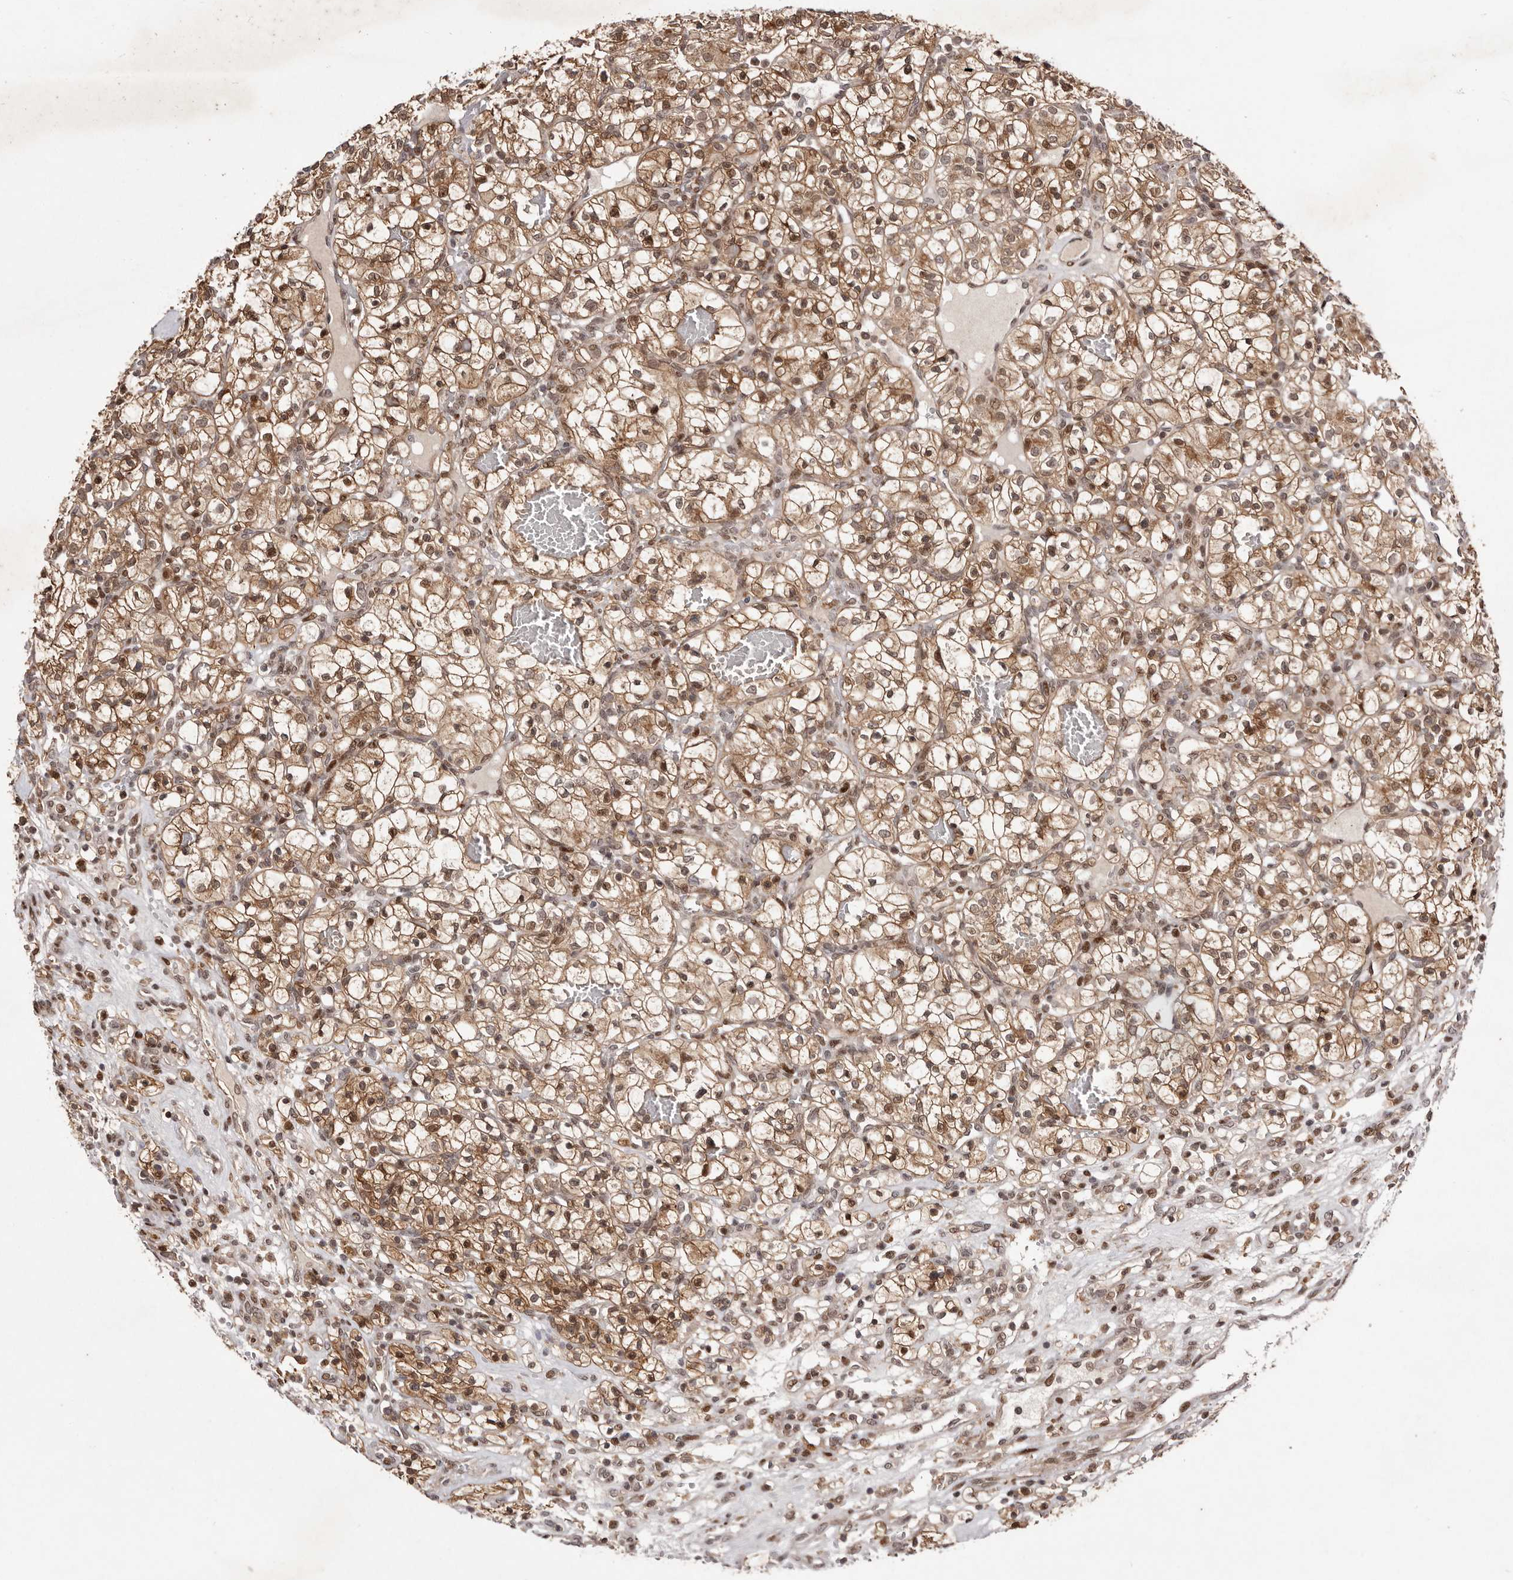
{"staining": {"intensity": "moderate", "quantity": ">75%", "location": "cytoplasmic/membranous,nuclear"}, "tissue": "renal cancer", "cell_type": "Tumor cells", "image_type": "cancer", "snomed": [{"axis": "morphology", "description": "Adenocarcinoma, NOS"}, {"axis": "topography", "description": "Kidney"}], "caption": "Renal cancer stained for a protein (brown) shows moderate cytoplasmic/membranous and nuclear positive positivity in about >75% of tumor cells.", "gene": "FBXO5", "patient": {"sex": "female", "age": 57}}